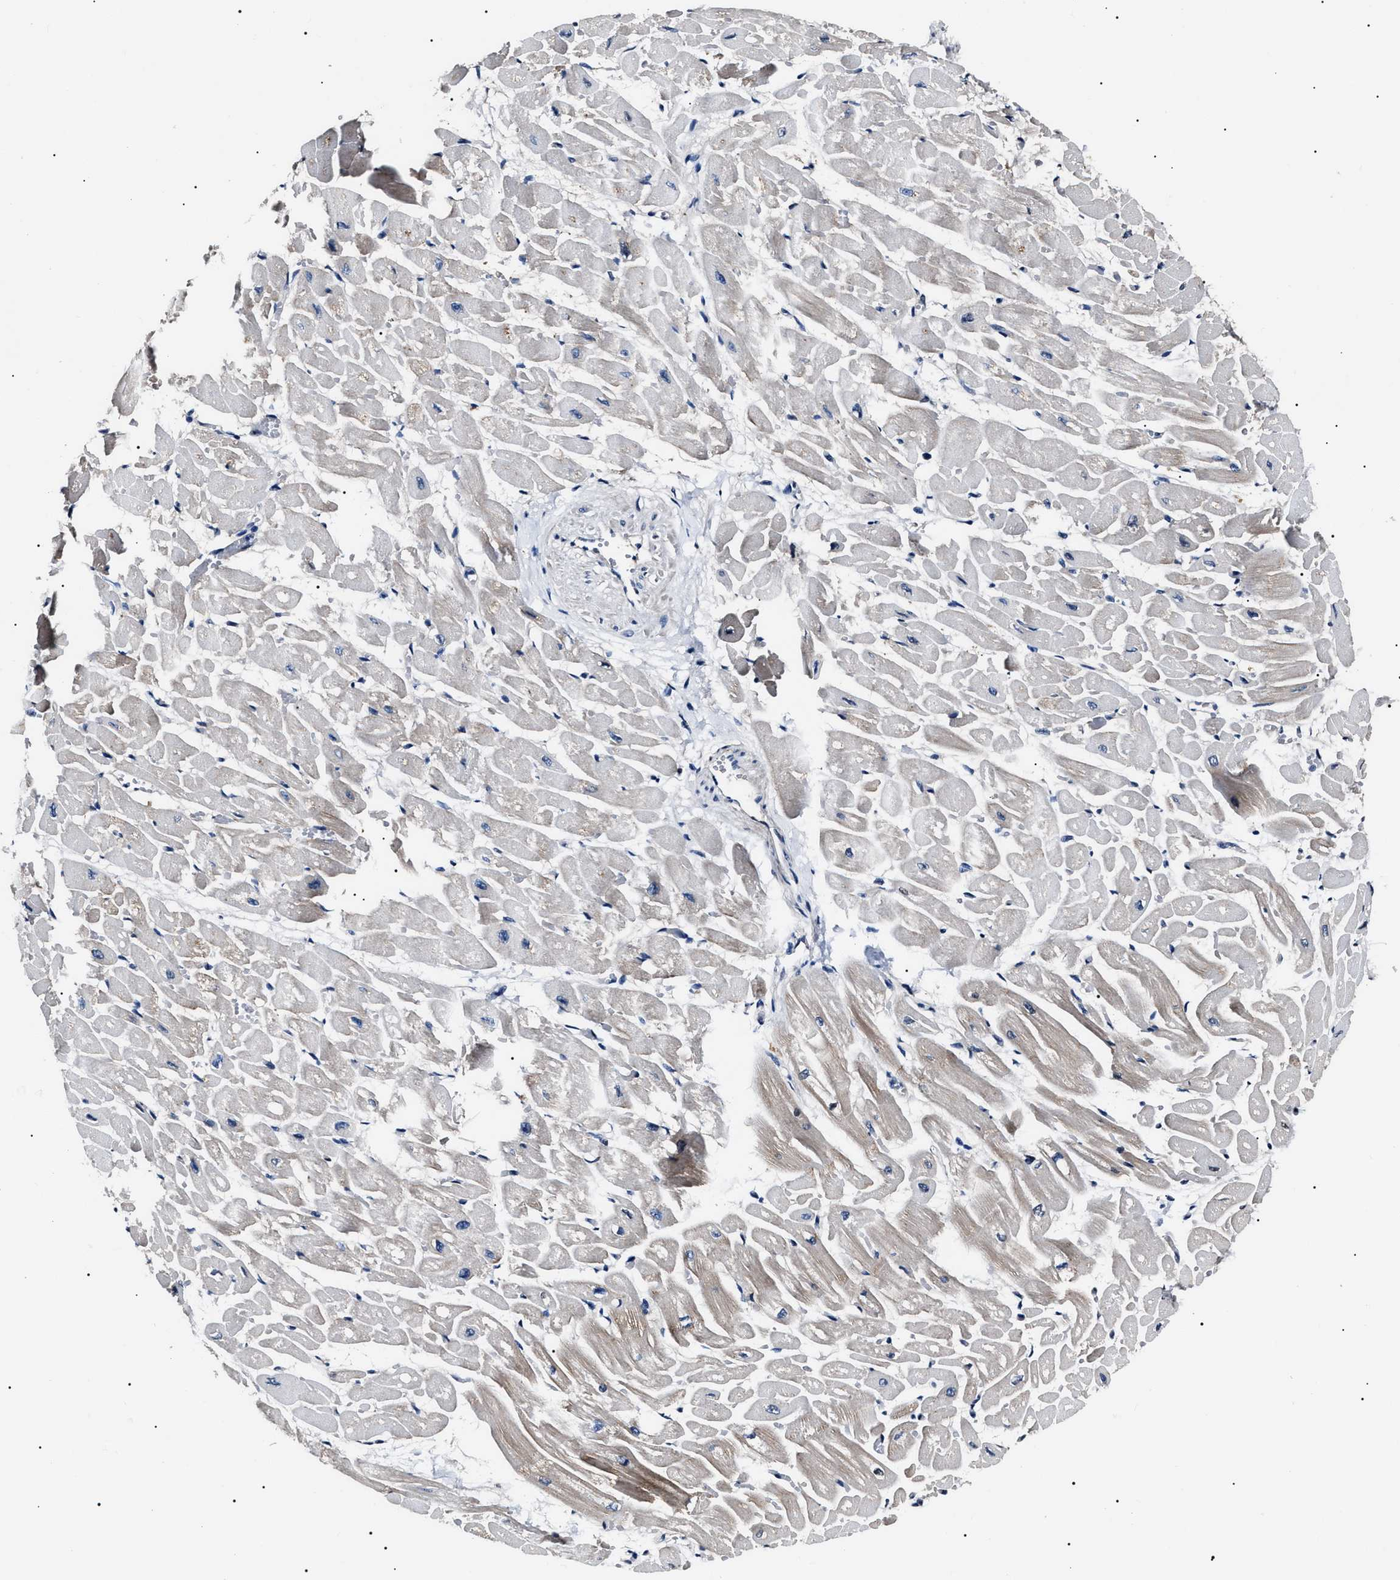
{"staining": {"intensity": "moderate", "quantity": "<25%", "location": "cytoplasmic/membranous"}, "tissue": "heart muscle", "cell_type": "Cardiomyocytes", "image_type": "normal", "snomed": [{"axis": "morphology", "description": "Normal tissue, NOS"}, {"axis": "topography", "description": "Heart"}], "caption": "A high-resolution photomicrograph shows immunohistochemistry (IHC) staining of benign heart muscle, which shows moderate cytoplasmic/membranous positivity in about <25% of cardiomyocytes.", "gene": "IFT81", "patient": {"sex": "male", "age": 45}}